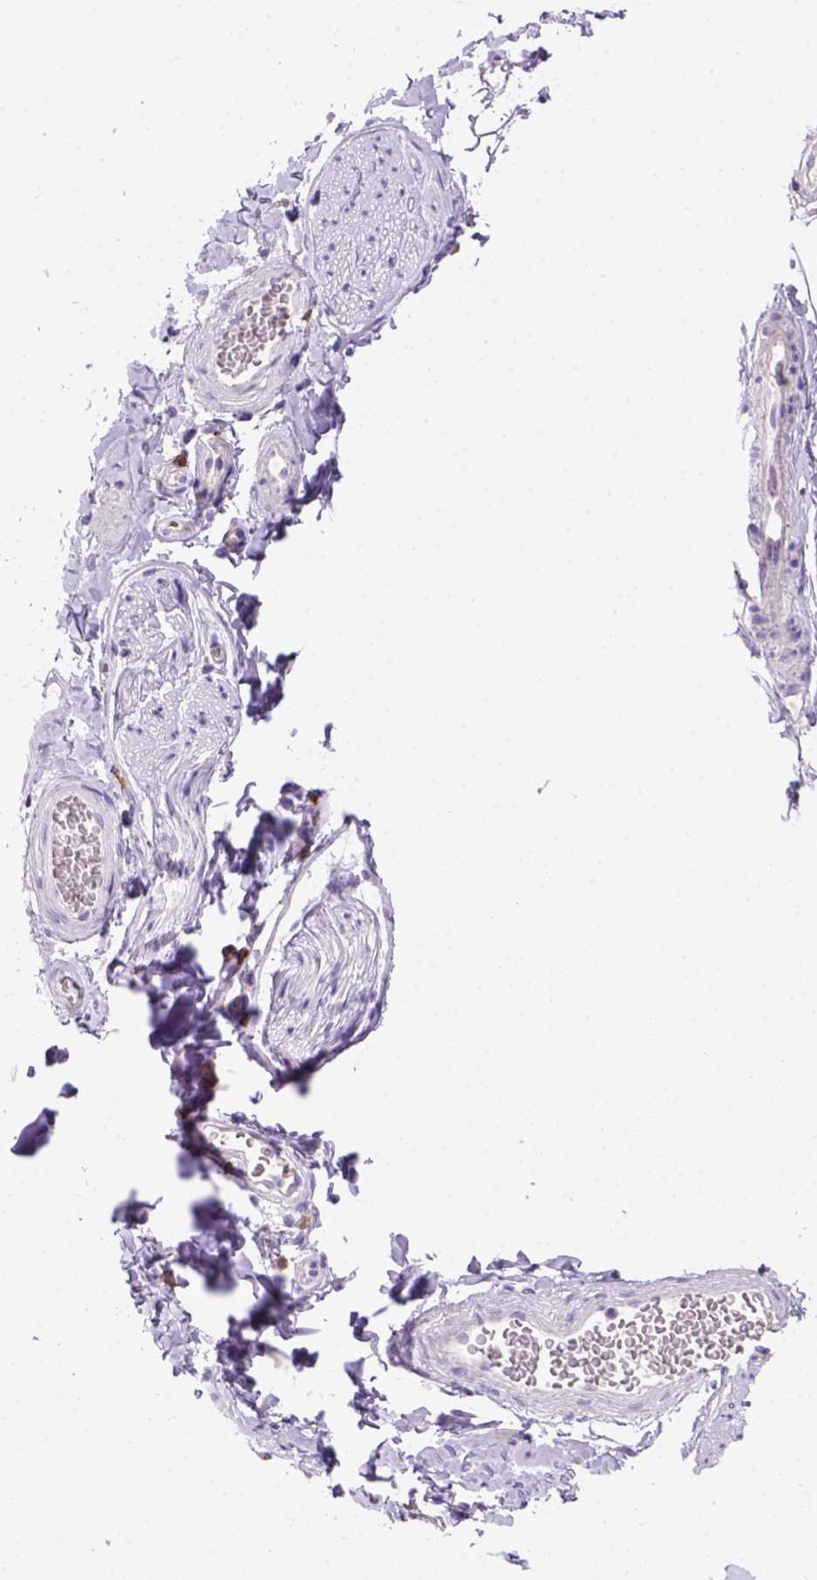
{"staining": {"intensity": "negative", "quantity": "none", "location": "none"}, "tissue": "adipose tissue", "cell_type": "Adipocytes", "image_type": "normal", "snomed": [{"axis": "morphology", "description": "Normal tissue, NOS"}, {"axis": "topography", "description": "Smooth muscle"}, {"axis": "topography", "description": "Peripheral nerve tissue"}], "caption": "Immunohistochemistry (IHC) histopathology image of benign adipose tissue: adipose tissue stained with DAB (3,3'-diaminobenzidine) demonstrates no significant protein expression in adipocytes.", "gene": "CD3E", "patient": {"sex": "male", "age": 22}}